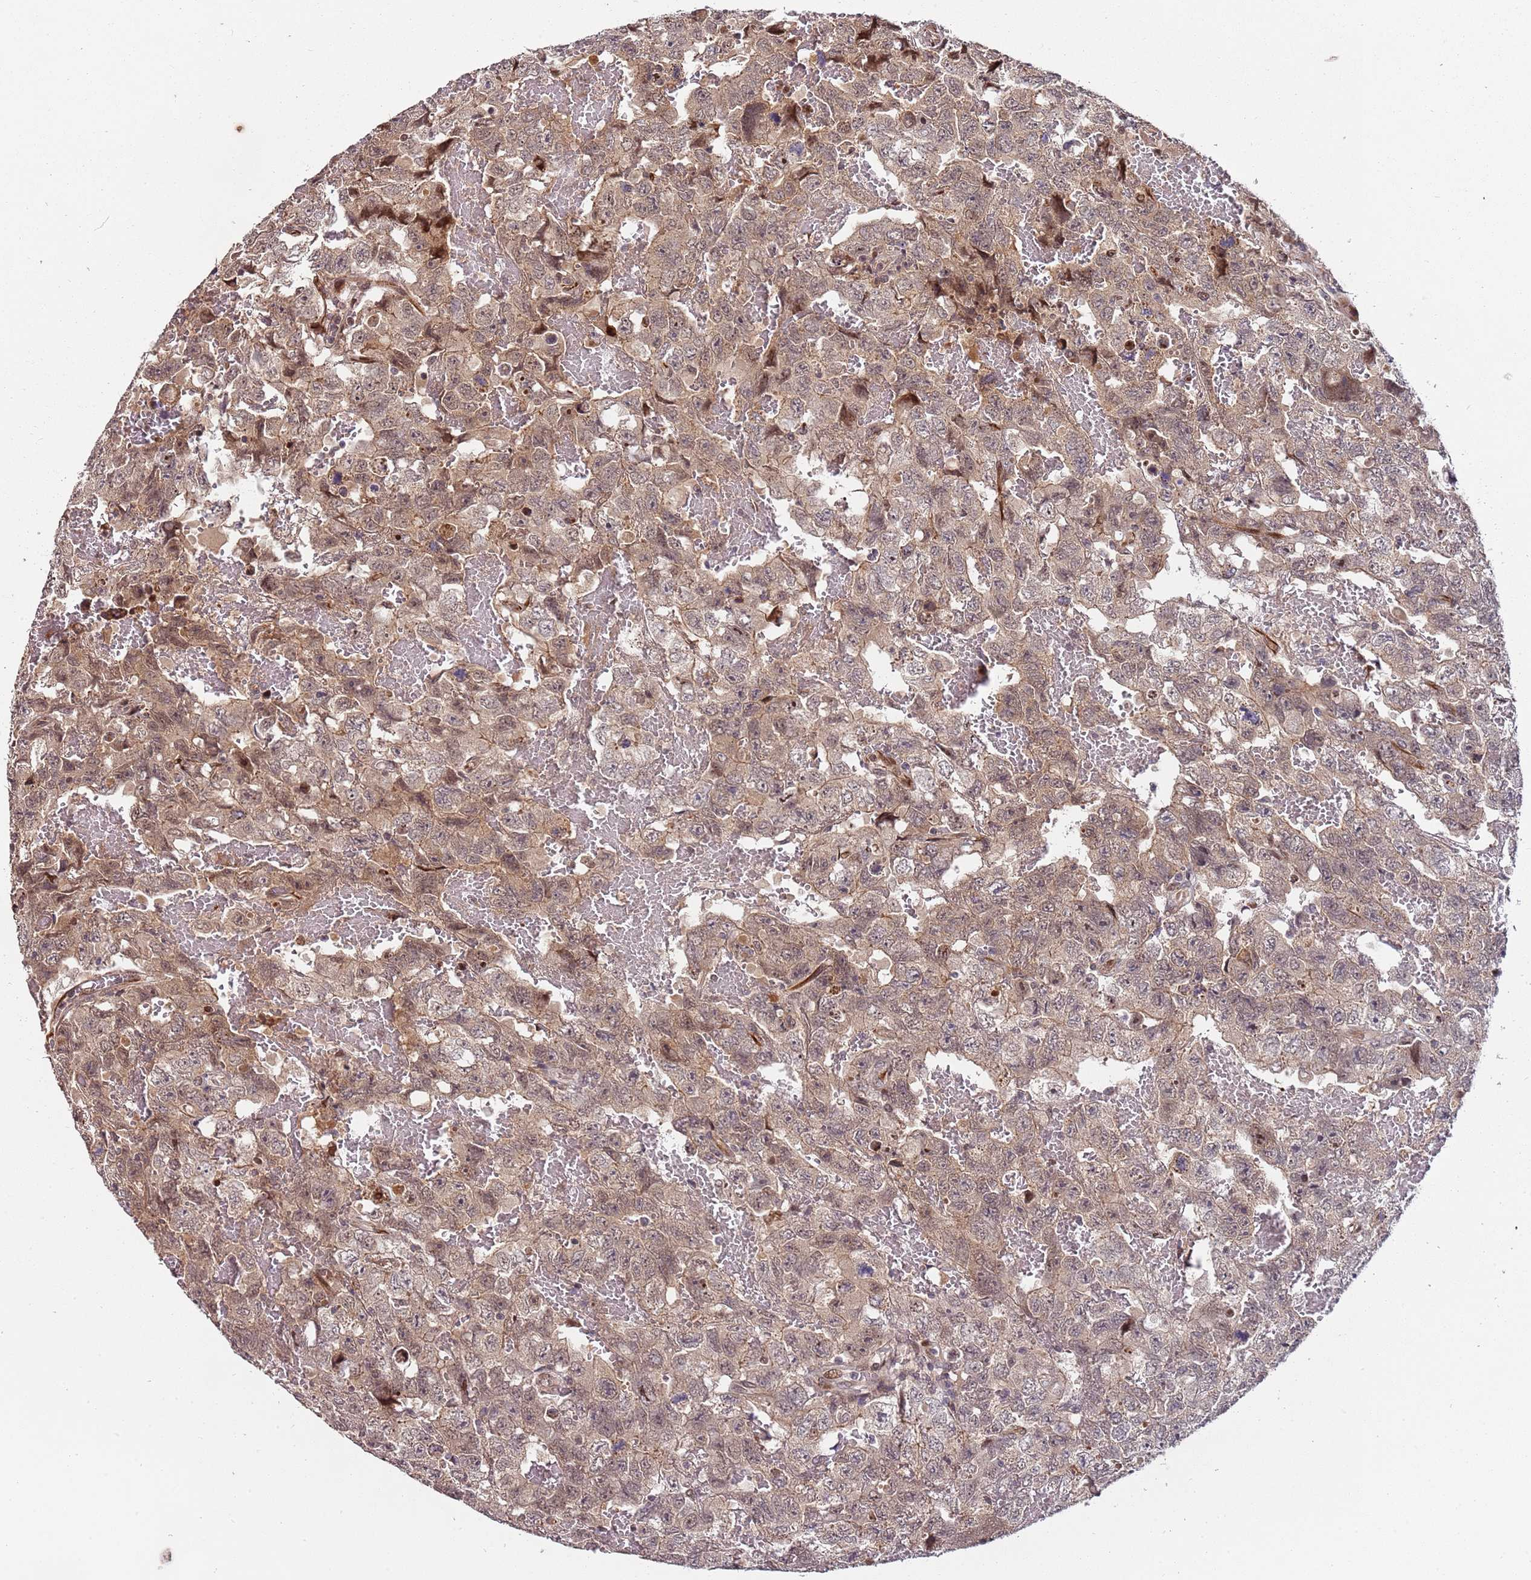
{"staining": {"intensity": "weak", "quantity": ">75%", "location": "cytoplasmic/membranous"}, "tissue": "testis cancer", "cell_type": "Tumor cells", "image_type": "cancer", "snomed": [{"axis": "morphology", "description": "Carcinoma, Embryonal, NOS"}, {"axis": "topography", "description": "Testis"}], "caption": "Testis embryonal carcinoma stained for a protein (brown) demonstrates weak cytoplasmic/membranous positive expression in approximately >75% of tumor cells.", "gene": "EDC3", "patient": {"sex": "male", "age": 45}}